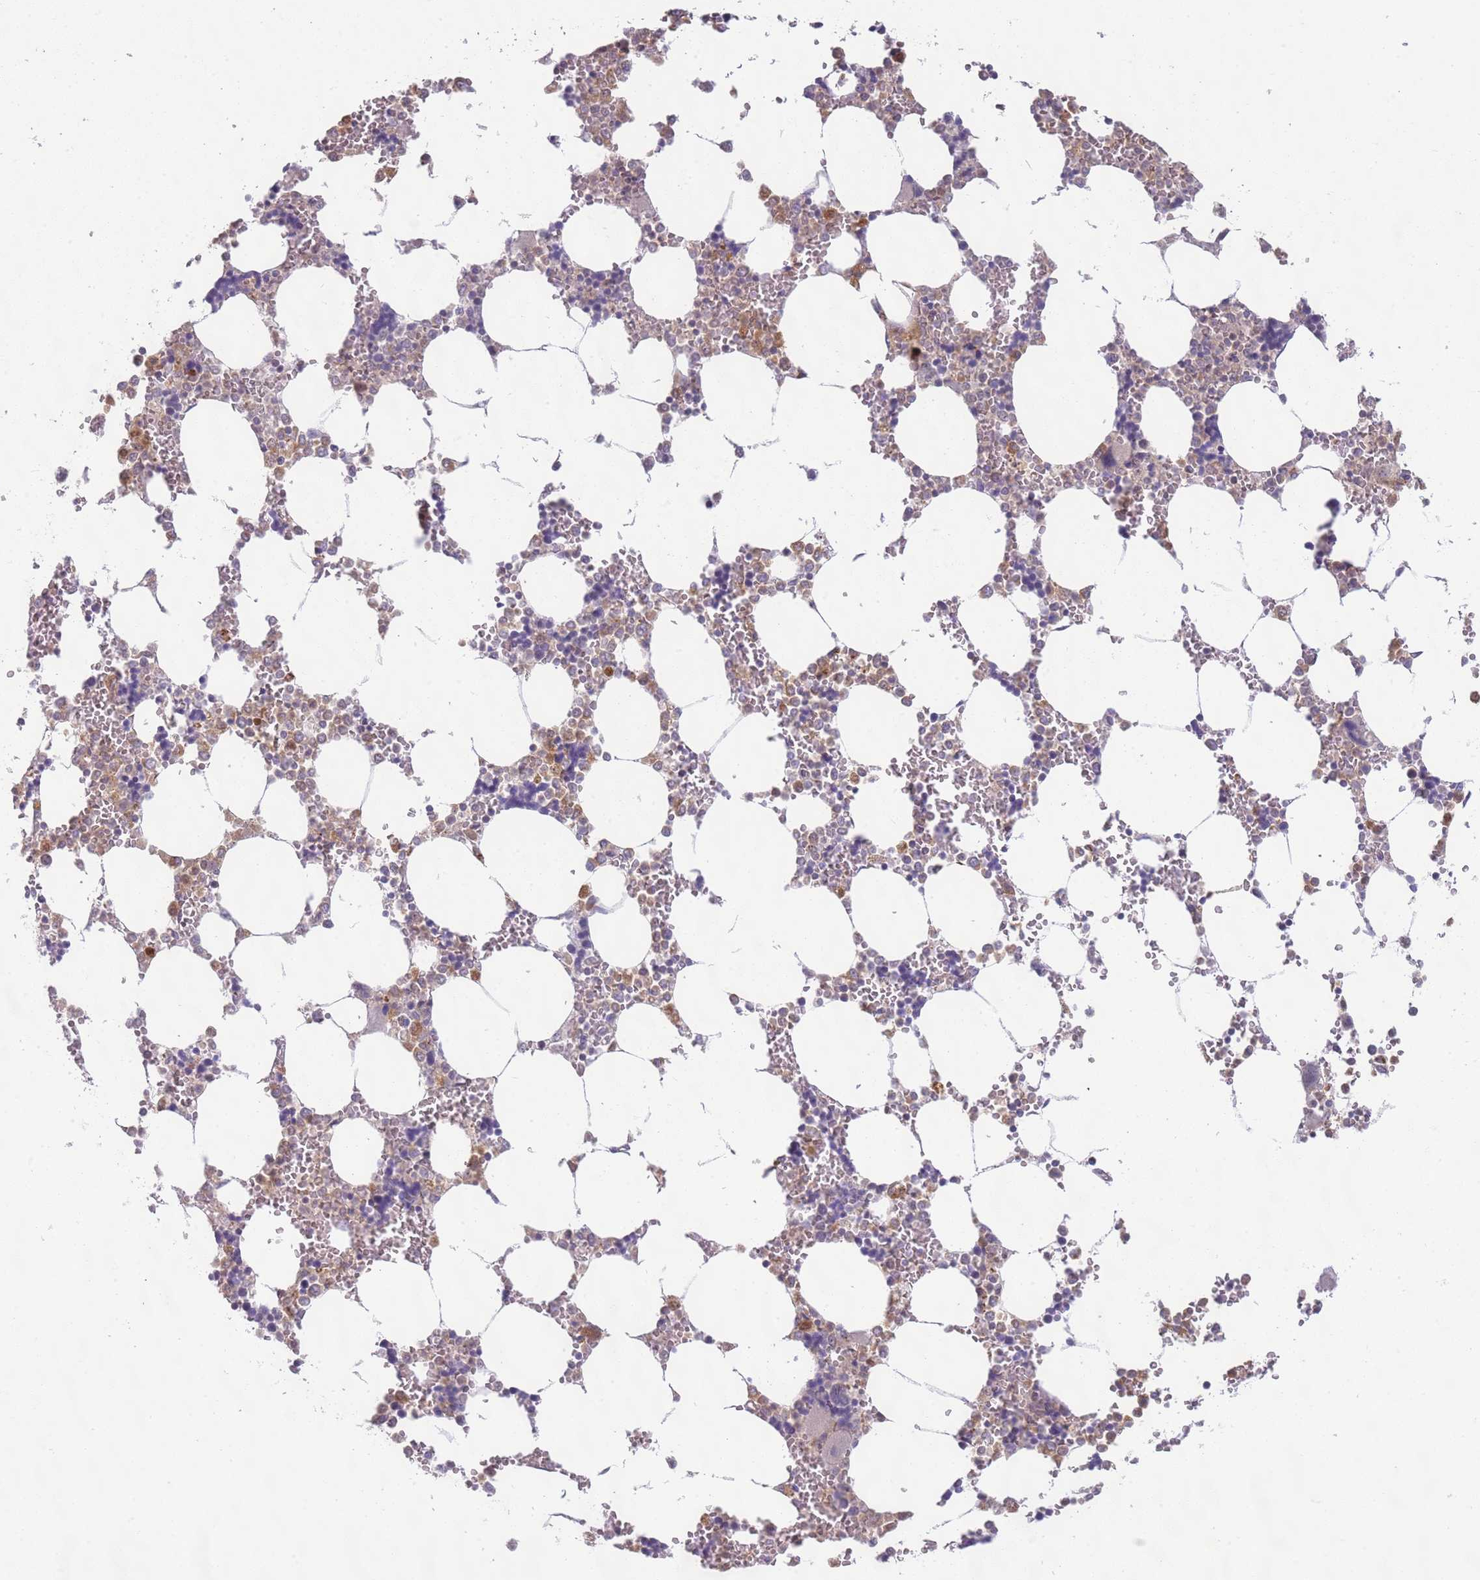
{"staining": {"intensity": "weak", "quantity": "<25%", "location": "cytoplasmic/membranous"}, "tissue": "bone marrow", "cell_type": "Hematopoietic cells", "image_type": "normal", "snomed": [{"axis": "morphology", "description": "Normal tissue, NOS"}, {"axis": "topography", "description": "Bone marrow"}], "caption": "Immunohistochemistry (IHC) micrograph of benign bone marrow: human bone marrow stained with DAB exhibits no significant protein expression in hematopoietic cells.", "gene": "SKOR2", "patient": {"sex": "male", "age": 64}}